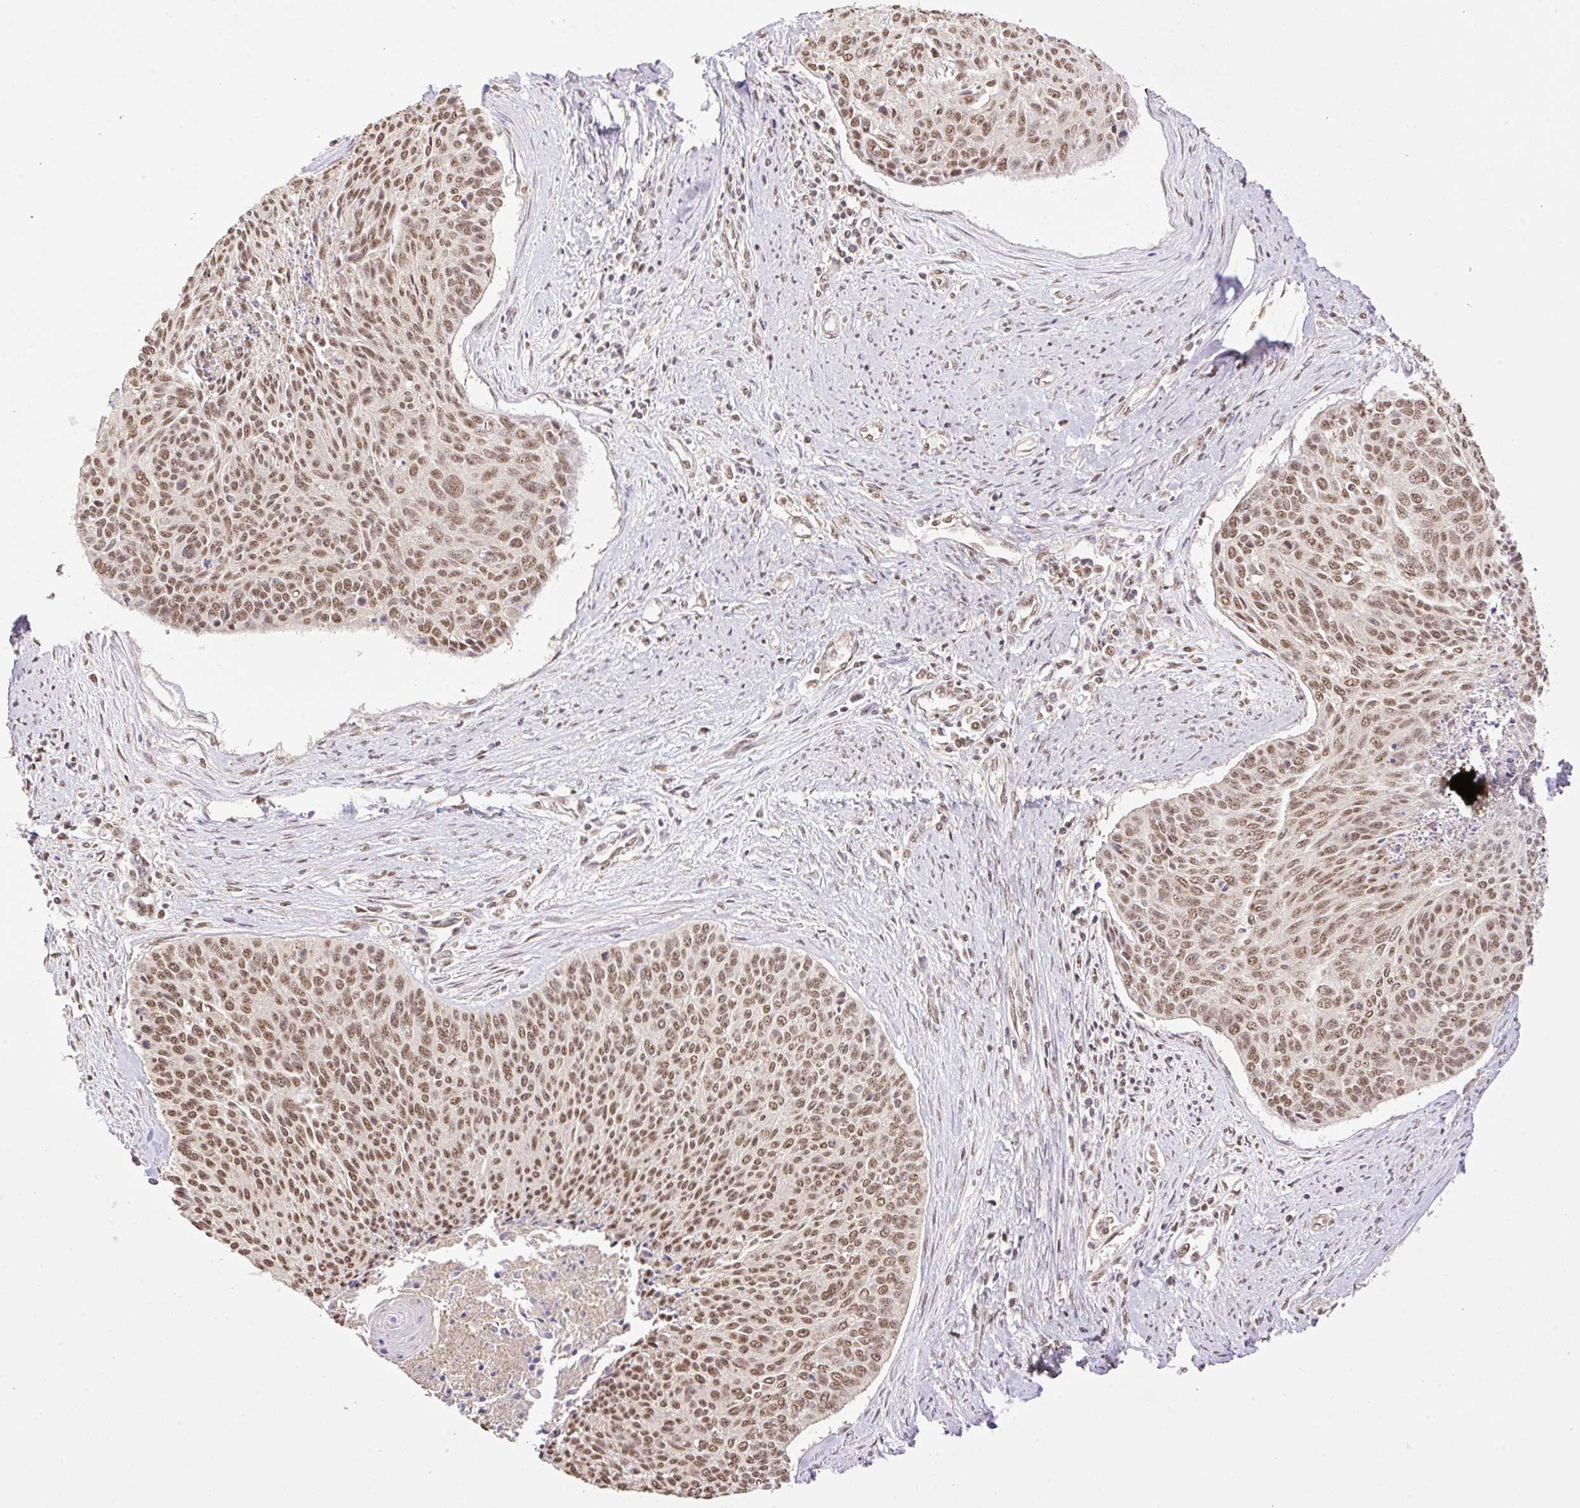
{"staining": {"intensity": "moderate", "quantity": ">75%", "location": "nuclear"}, "tissue": "cervical cancer", "cell_type": "Tumor cells", "image_type": "cancer", "snomed": [{"axis": "morphology", "description": "Squamous cell carcinoma, NOS"}, {"axis": "topography", "description": "Cervix"}], "caption": "Protein expression by immunohistochemistry (IHC) displays moderate nuclear staining in approximately >75% of tumor cells in cervical cancer (squamous cell carcinoma). Using DAB (3,3'-diaminobenzidine) (brown) and hematoxylin (blue) stains, captured at high magnification using brightfield microscopy.", "gene": "VPS25", "patient": {"sex": "female", "age": 55}}